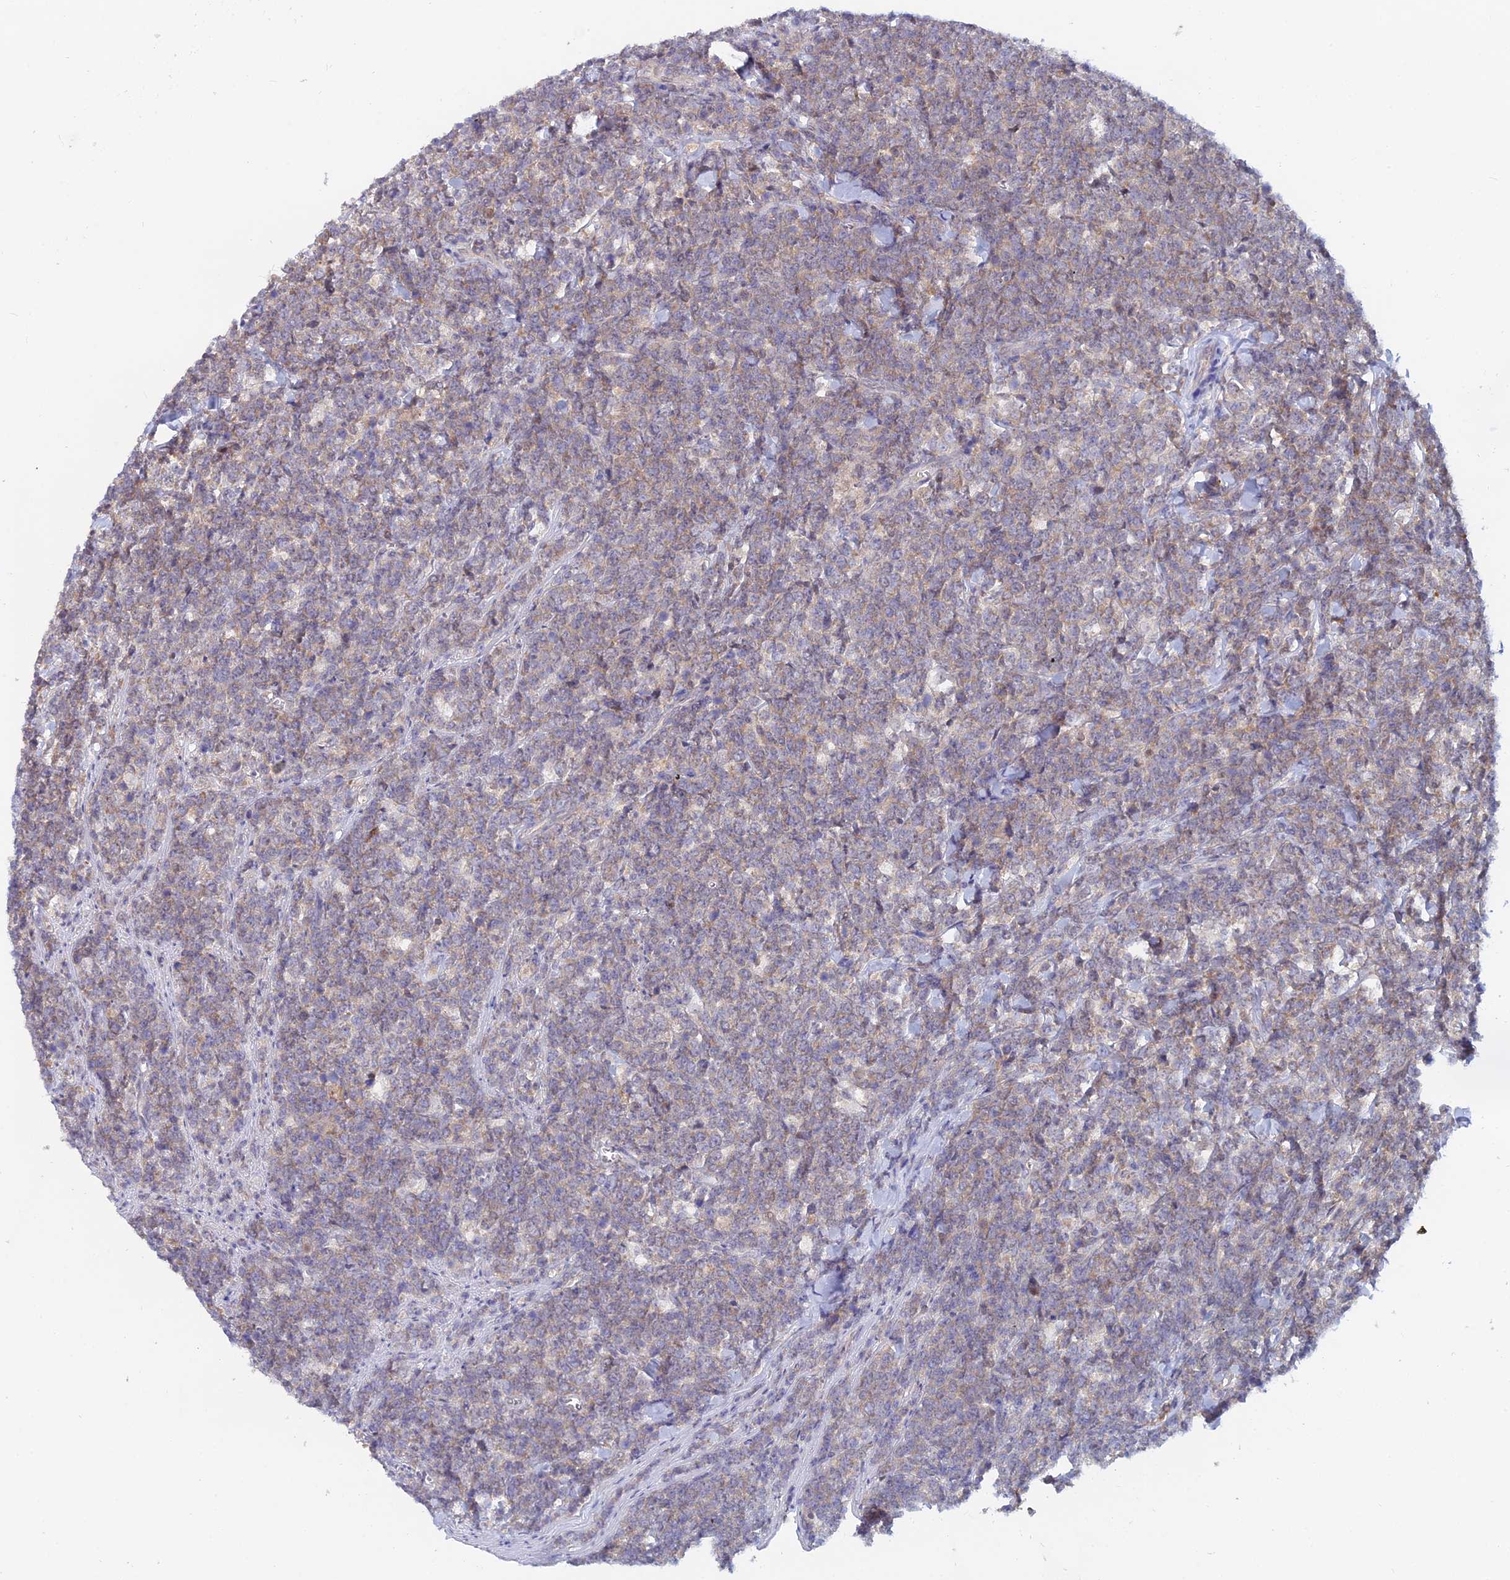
{"staining": {"intensity": "weak", "quantity": "25%-75%", "location": "cytoplasmic/membranous"}, "tissue": "lymphoma", "cell_type": "Tumor cells", "image_type": "cancer", "snomed": [{"axis": "morphology", "description": "Malignant lymphoma, non-Hodgkin's type, High grade"}, {"axis": "topography", "description": "Small intestine"}], "caption": "Protein staining demonstrates weak cytoplasmic/membranous expression in about 25%-75% of tumor cells in high-grade malignant lymphoma, non-Hodgkin's type.", "gene": "B3GALT4", "patient": {"sex": "male", "age": 8}}